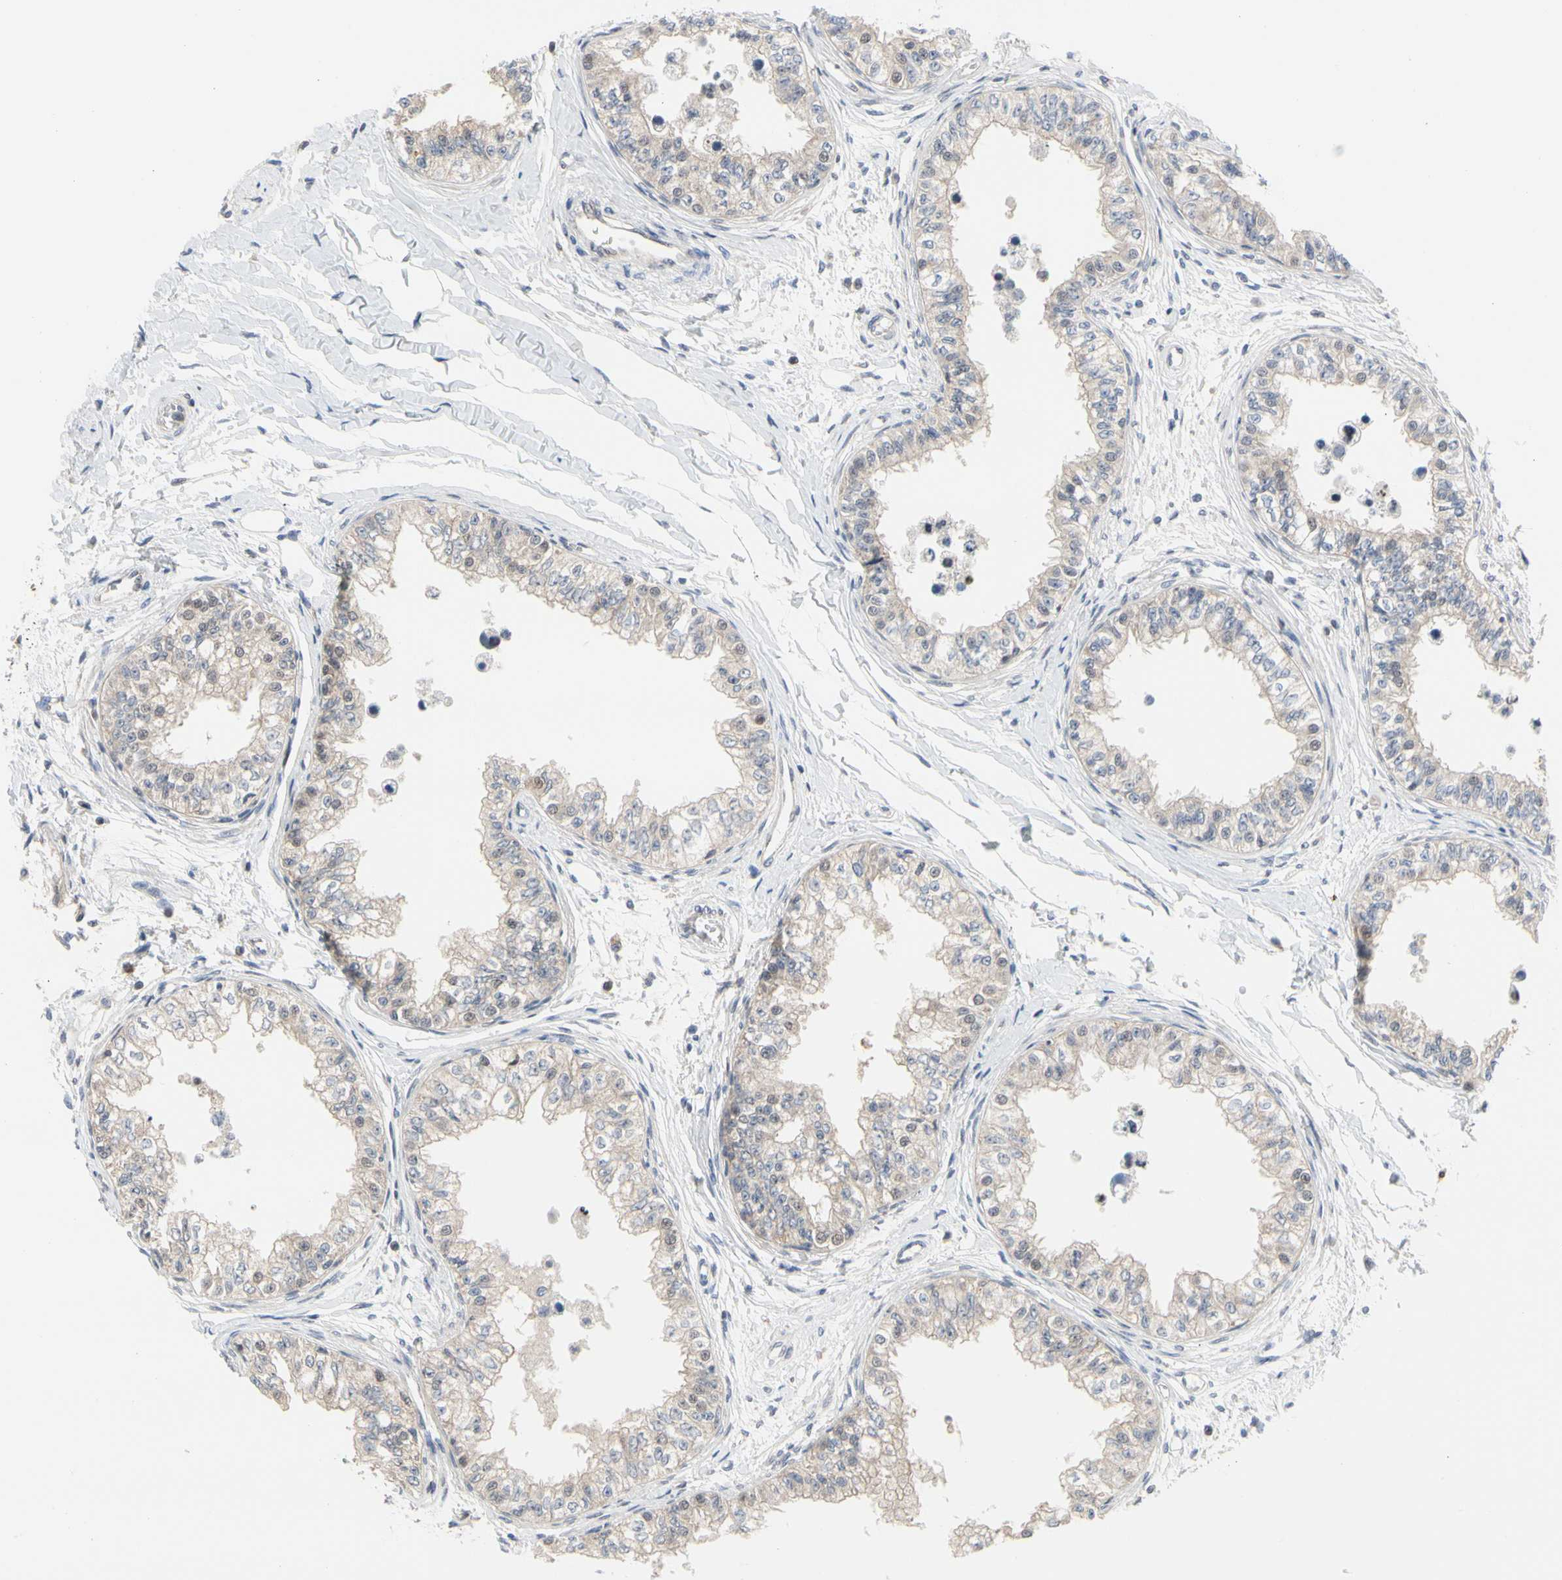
{"staining": {"intensity": "moderate", "quantity": ">75%", "location": "cytoplasmic/membranous"}, "tissue": "epididymis", "cell_type": "Glandular cells", "image_type": "normal", "snomed": [{"axis": "morphology", "description": "Normal tissue, NOS"}, {"axis": "morphology", "description": "Adenocarcinoma, metastatic, NOS"}, {"axis": "topography", "description": "Testis"}, {"axis": "topography", "description": "Epididymis"}], "caption": "Protein expression by immunohistochemistry exhibits moderate cytoplasmic/membranous staining in about >75% of glandular cells in benign epididymis.", "gene": "CDK5", "patient": {"sex": "male", "age": 26}}